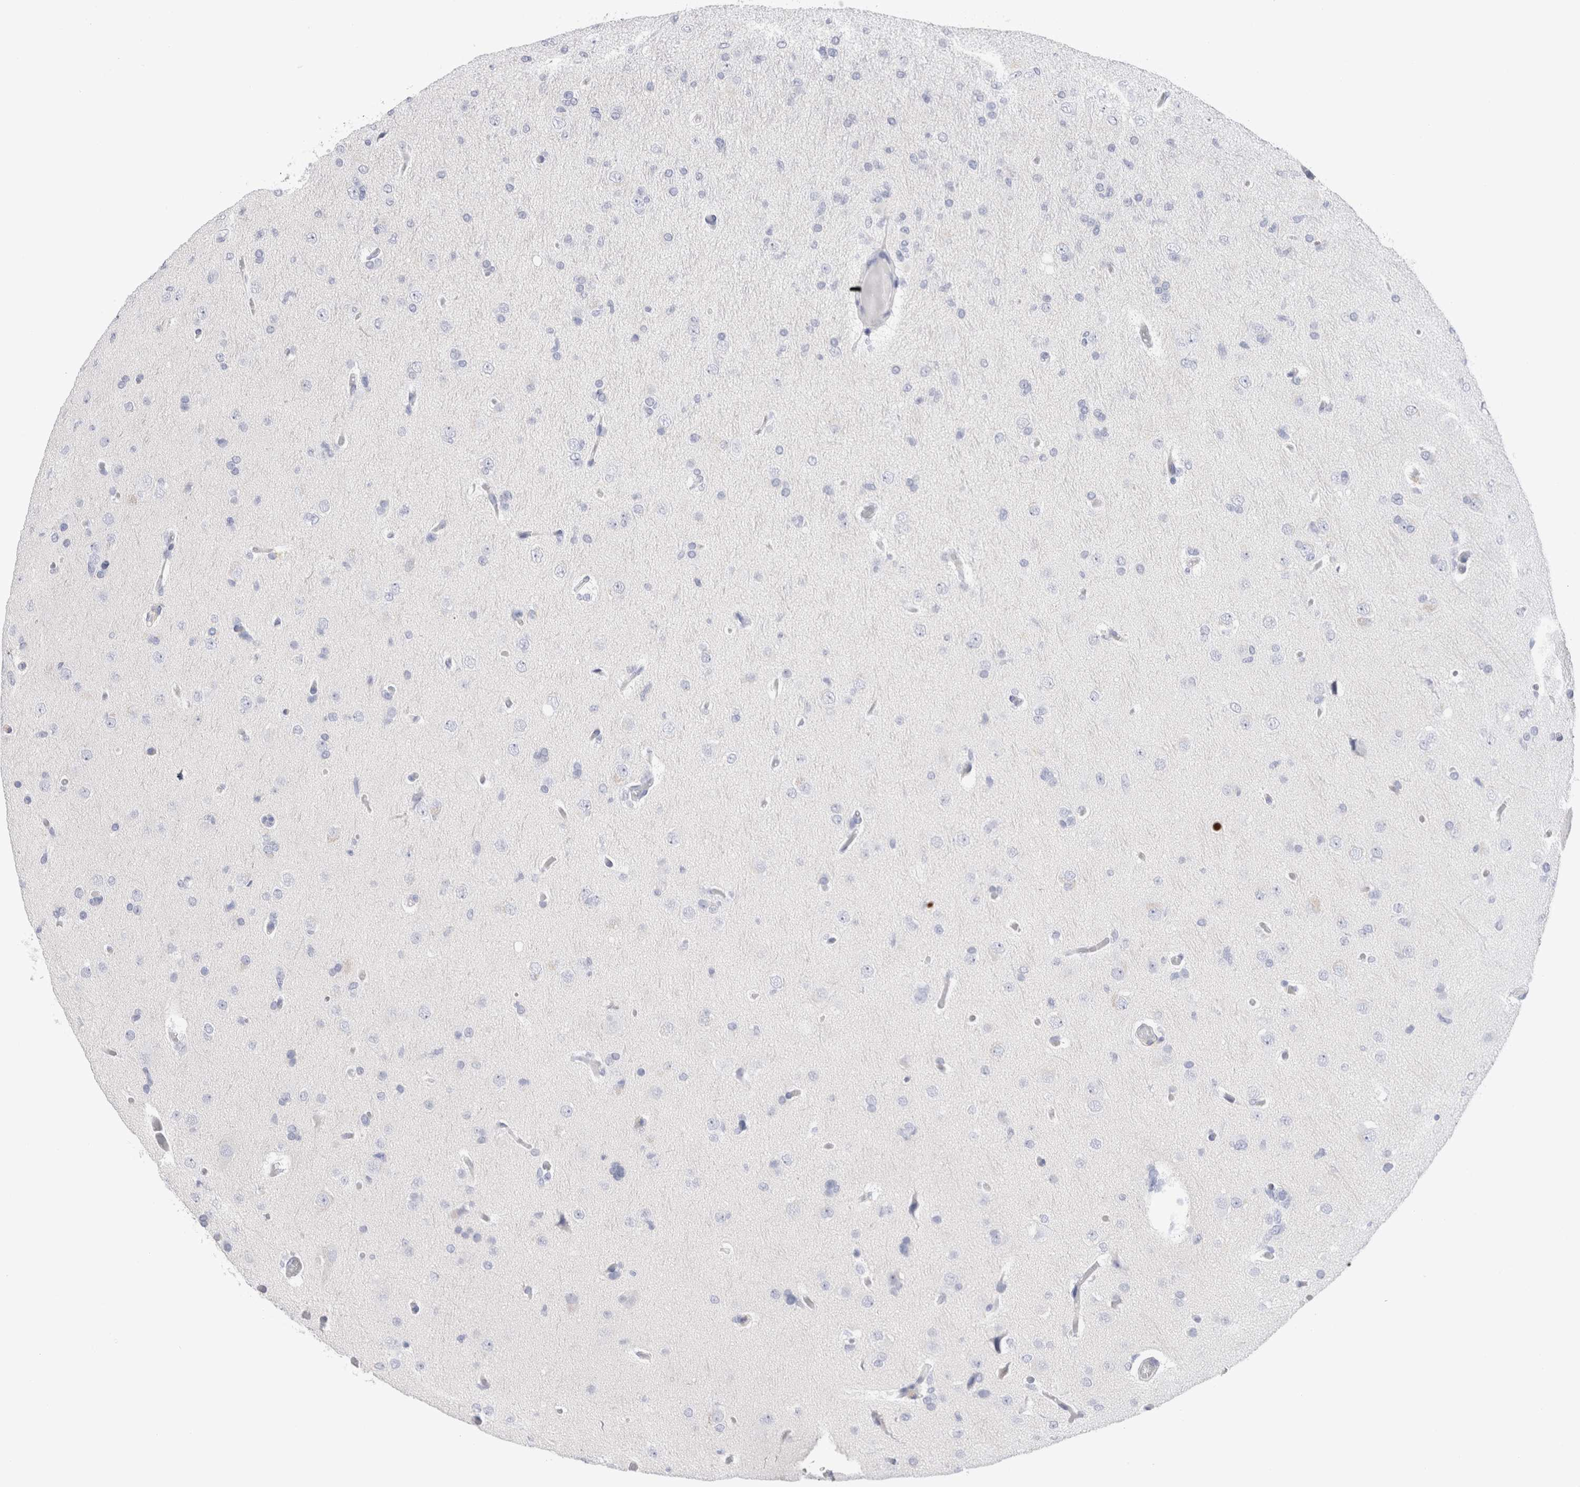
{"staining": {"intensity": "negative", "quantity": "none", "location": "none"}, "tissue": "glioma", "cell_type": "Tumor cells", "image_type": "cancer", "snomed": [{"axis": "morphology", "description": "Glioma, malignant, High grade"}, {"axis": "topography", "description": "Cerebral cortex"}], "caption": "The micrograph demonstrates no significant expression in tumor cells of glioma.", "gene": "SLC10A5", "patient": {"sex": "female", "age": 36}}